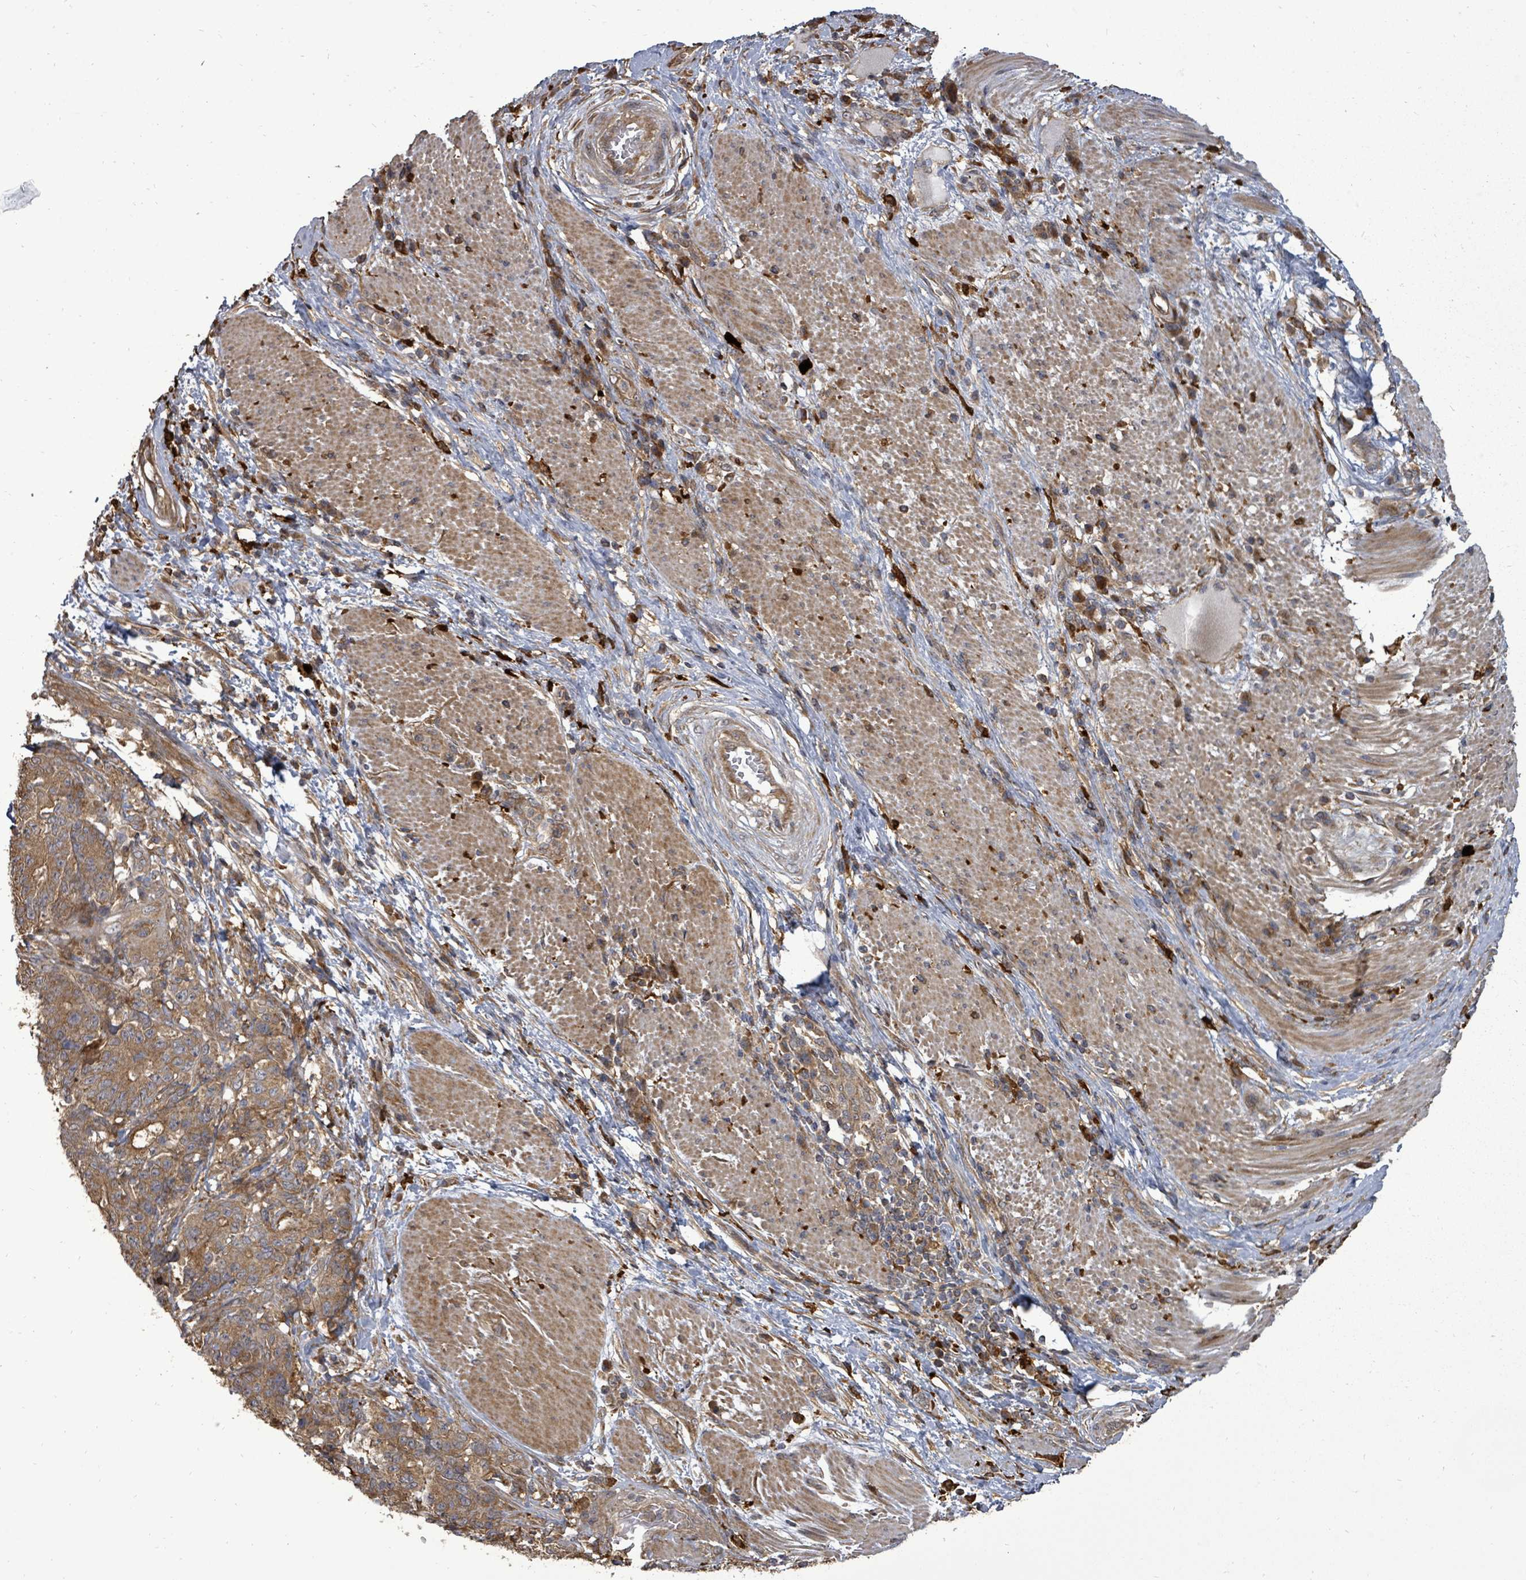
{"staining": {"intensity": "moderate", "quantity": ">75%", "location": "cytoplasmic/membranous"}, "tissue": "stomach cancer", "cell_type": "Tumor cells", "image_type": "cancer", "snomed": [{"axis": "morphology", "description": "Normal tissue, NOS"}, {"axis": "morphology", "description": "Adenocarcinoma, NOS"}, {"axis": "topography", "description": "Stomach"}], "caption": "This histopathology image reveals immunohistochemistry staining of human stomach adenocarcinoma, with medium moderate cytoplasmic/membranous positivity in about >75% of tumor cells.", "gene": "EIF3C", "patient": {"sex": "female", "age": 64}}